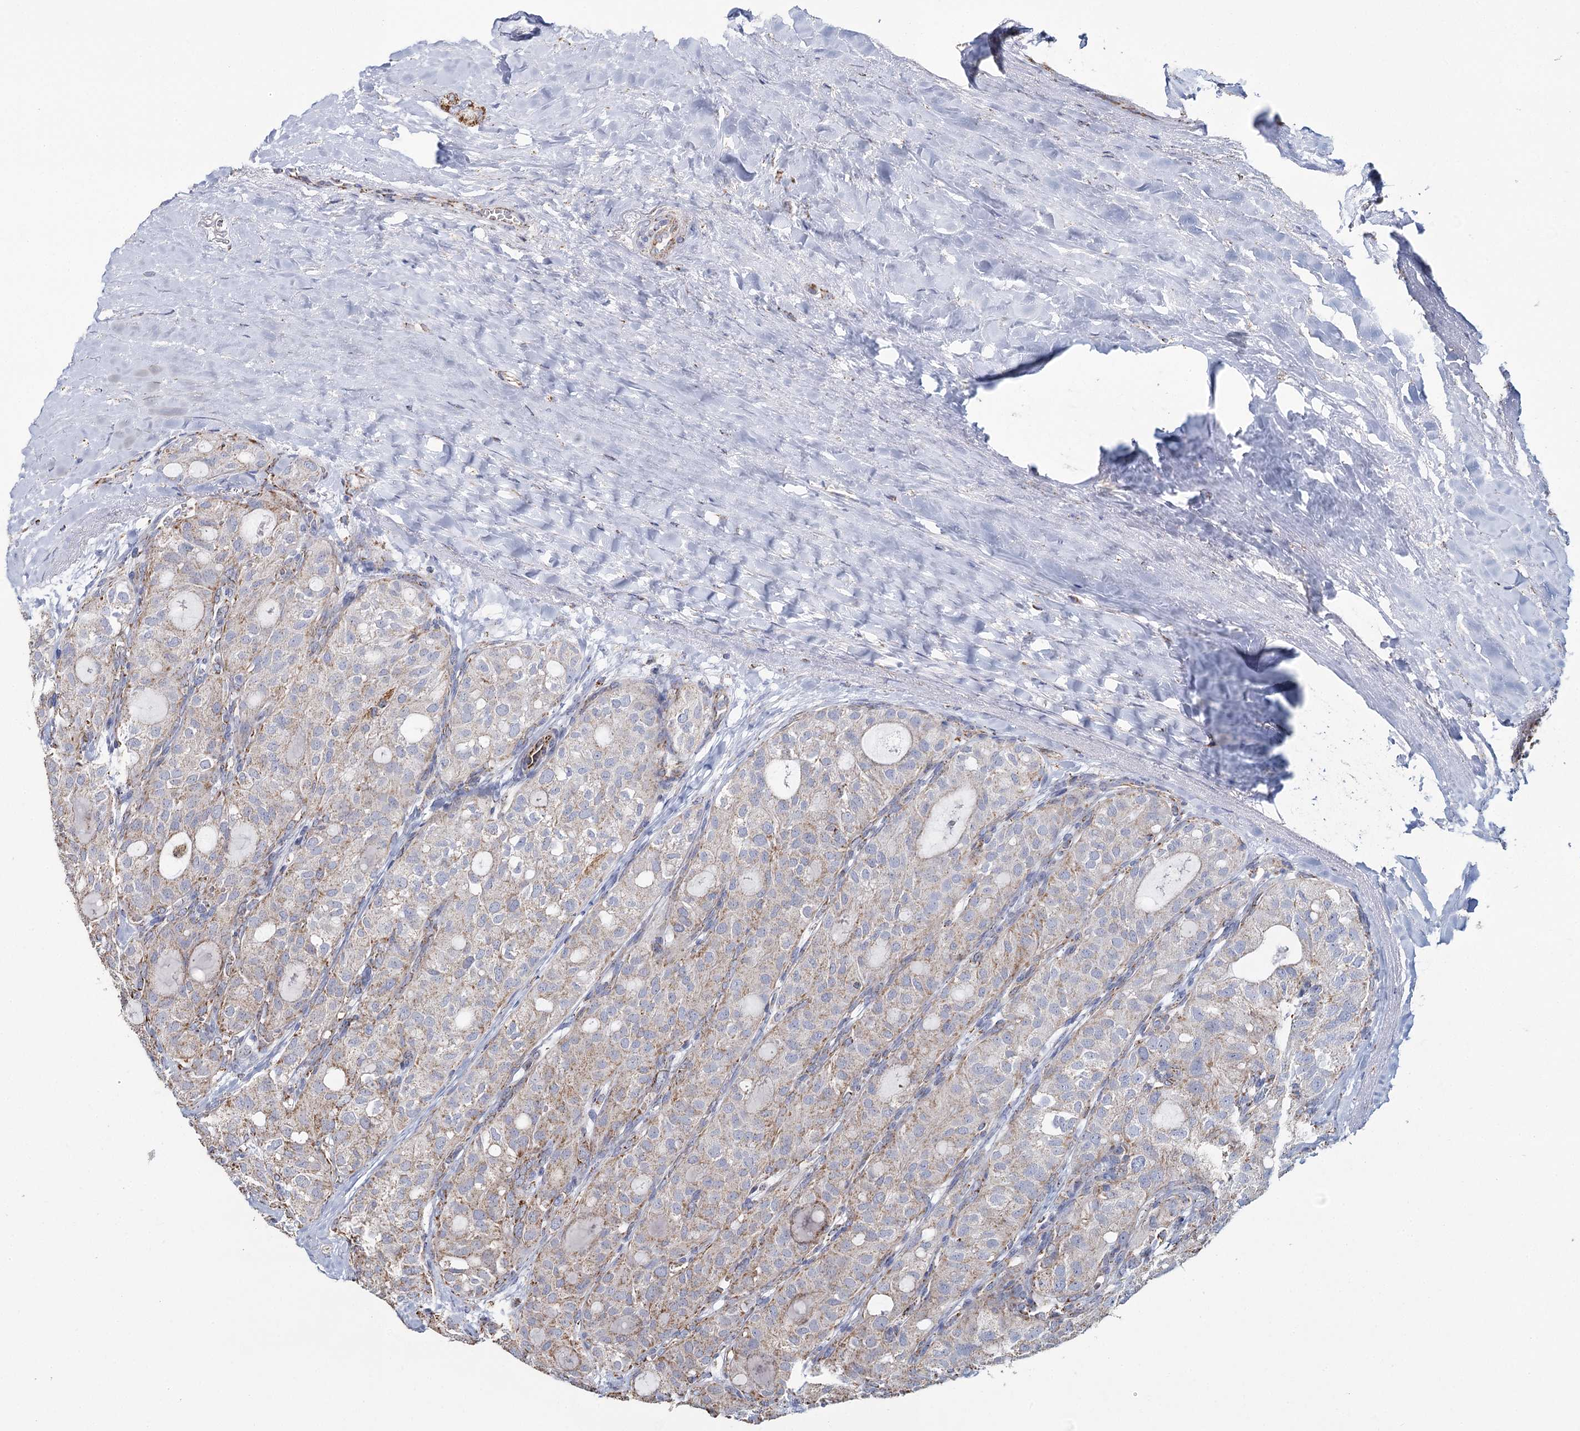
{"staining": {"intensity": "moderate", "quantity": "<25%", "location": "cytoplasmic/membranous"}, "tissue": "thyroid cancer", "cell_type": "Tumor cells", "image_type": "cancer", "snomed": [{"axis": "morphology", "description": "Follicular adenoma carcinoma, NOS"}, {"axis": "topography", "description": "Thyroid gland"}], "caption": "Thyroid follicular adenoma carcinoma was stained to show a protein in brown. There is low levels of moderate cytoplasmic/membranous expression in approximately <25% of tumor cells.", "gene": "MRPL44", "patient": {"sex": "male", "age": 75}}